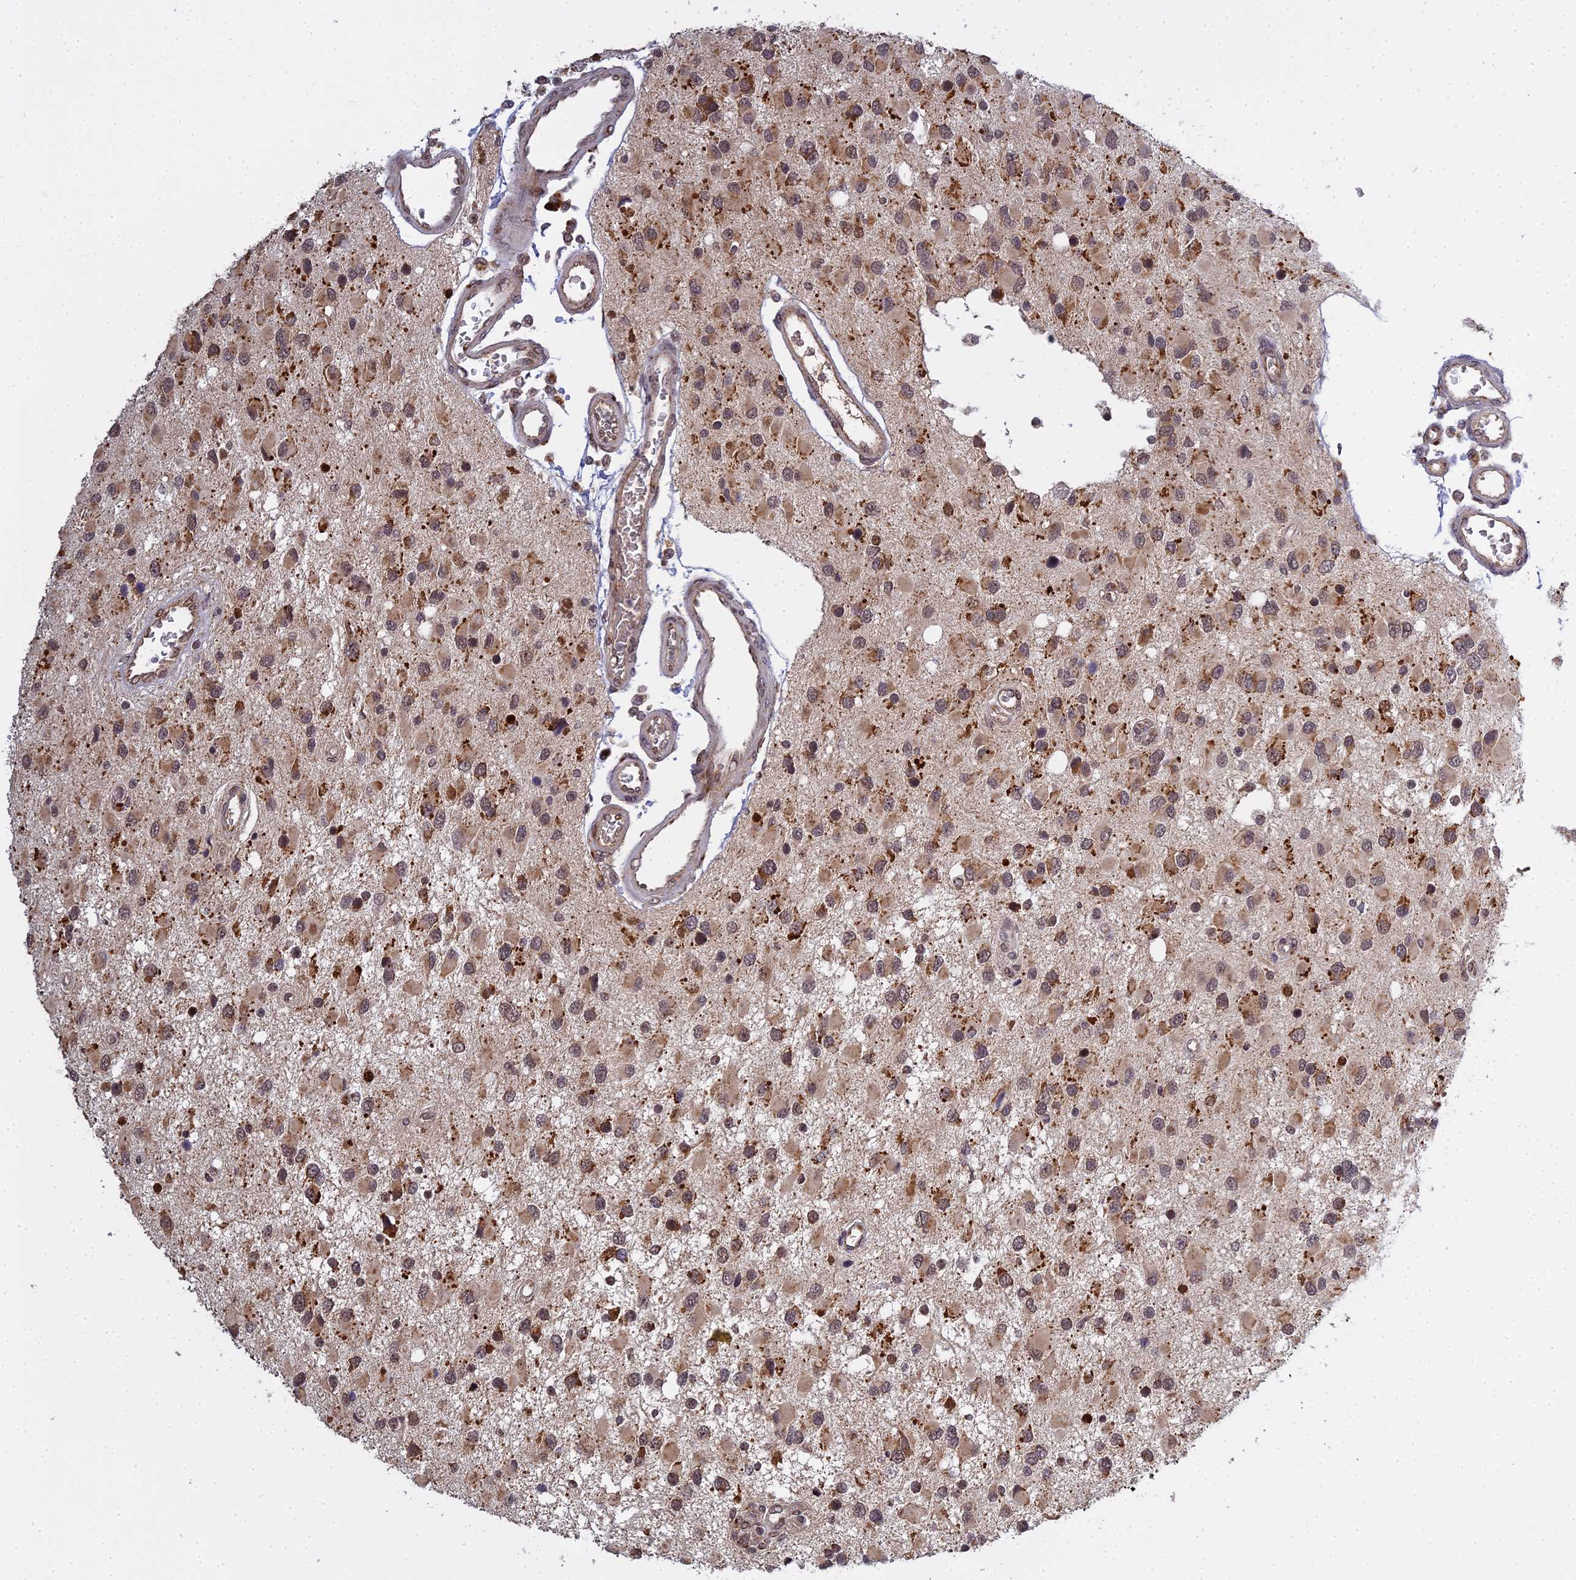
{"staining": {"intensity": "moderate", "quantity": ">75%", "location": "cytoplasmic/membranous,nuclear"}, "tissue": "glioma", "cell_type": "Tumor cells", "image_type": "cancer", "snomed": [{"axis": "morphology", "description": "Glioma, malignant, High grade"}, {"axis": "topography", "description": "Brain"}], "caption": "Immunohistochemical staining of human malignant glioma (high-grade) exhibits moderate cytoplasmic/membranous and nuclear protein expression in about >75% of tumor cells.", "gene": "MEOX1", "patient": {"sex": "male", "age": 53}}